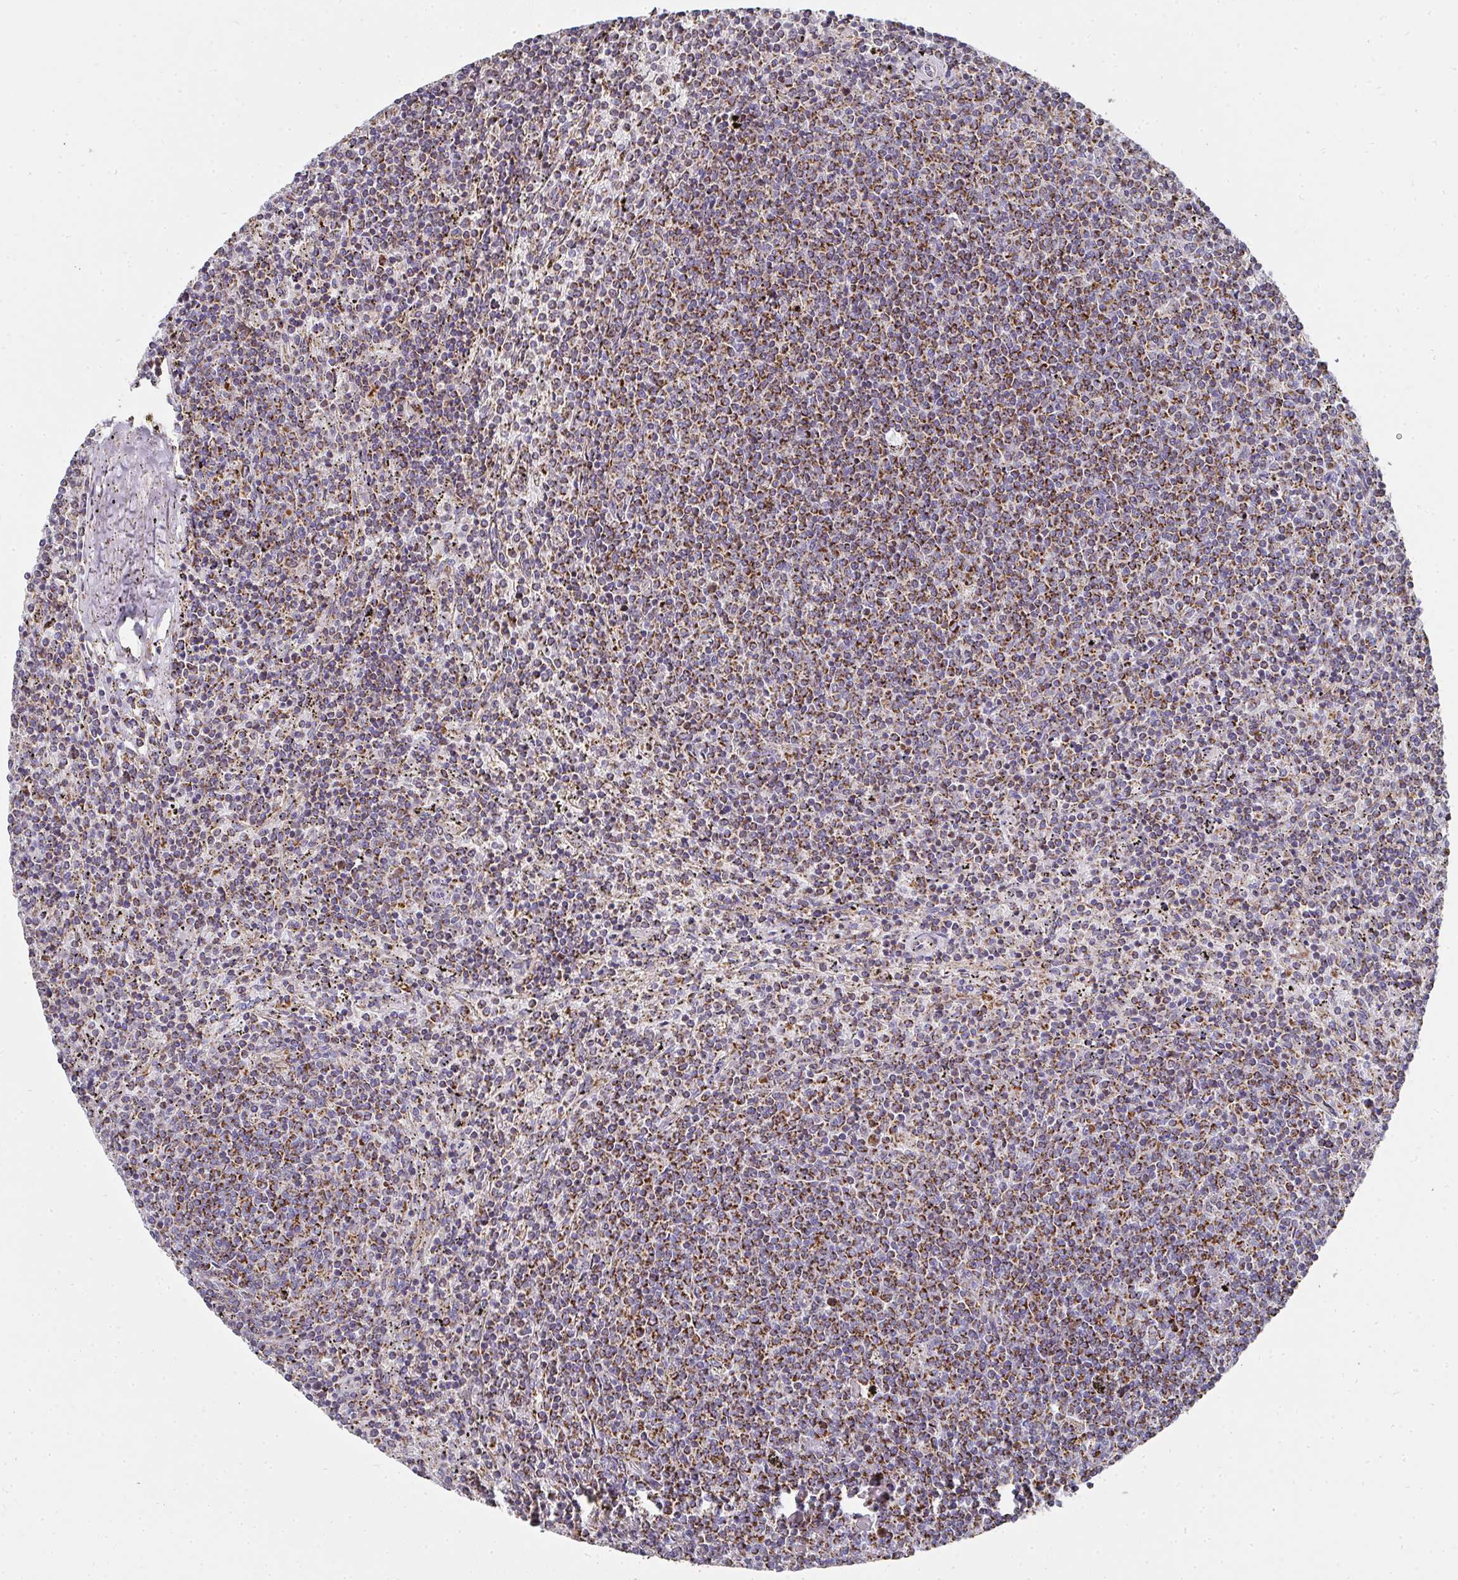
{"staining": {"intensity": "strong", "quantity": "25%-75%", "location": "cytoplasmic/membranous"}, "tissue": "lymphoma", "cell_type": "Tumor cells", "image_type": "cancer", "snomed": [{"axis": "morphology", "description": "Malignant lymphoma, non-Hodgkin's type, Low grade"}, {"axis": "topography", "description": "Spleen"}], "caption": "Human low-grade malignant lymphoma, non-Hodgkin's type stained for a protein (brown) reveals strong cytoplasmic/membranous positive expression in approximately 25%-75% of tumor cells.", "gene": "UQCRFS1", "patient": {"sex": "female", "age": 50}}